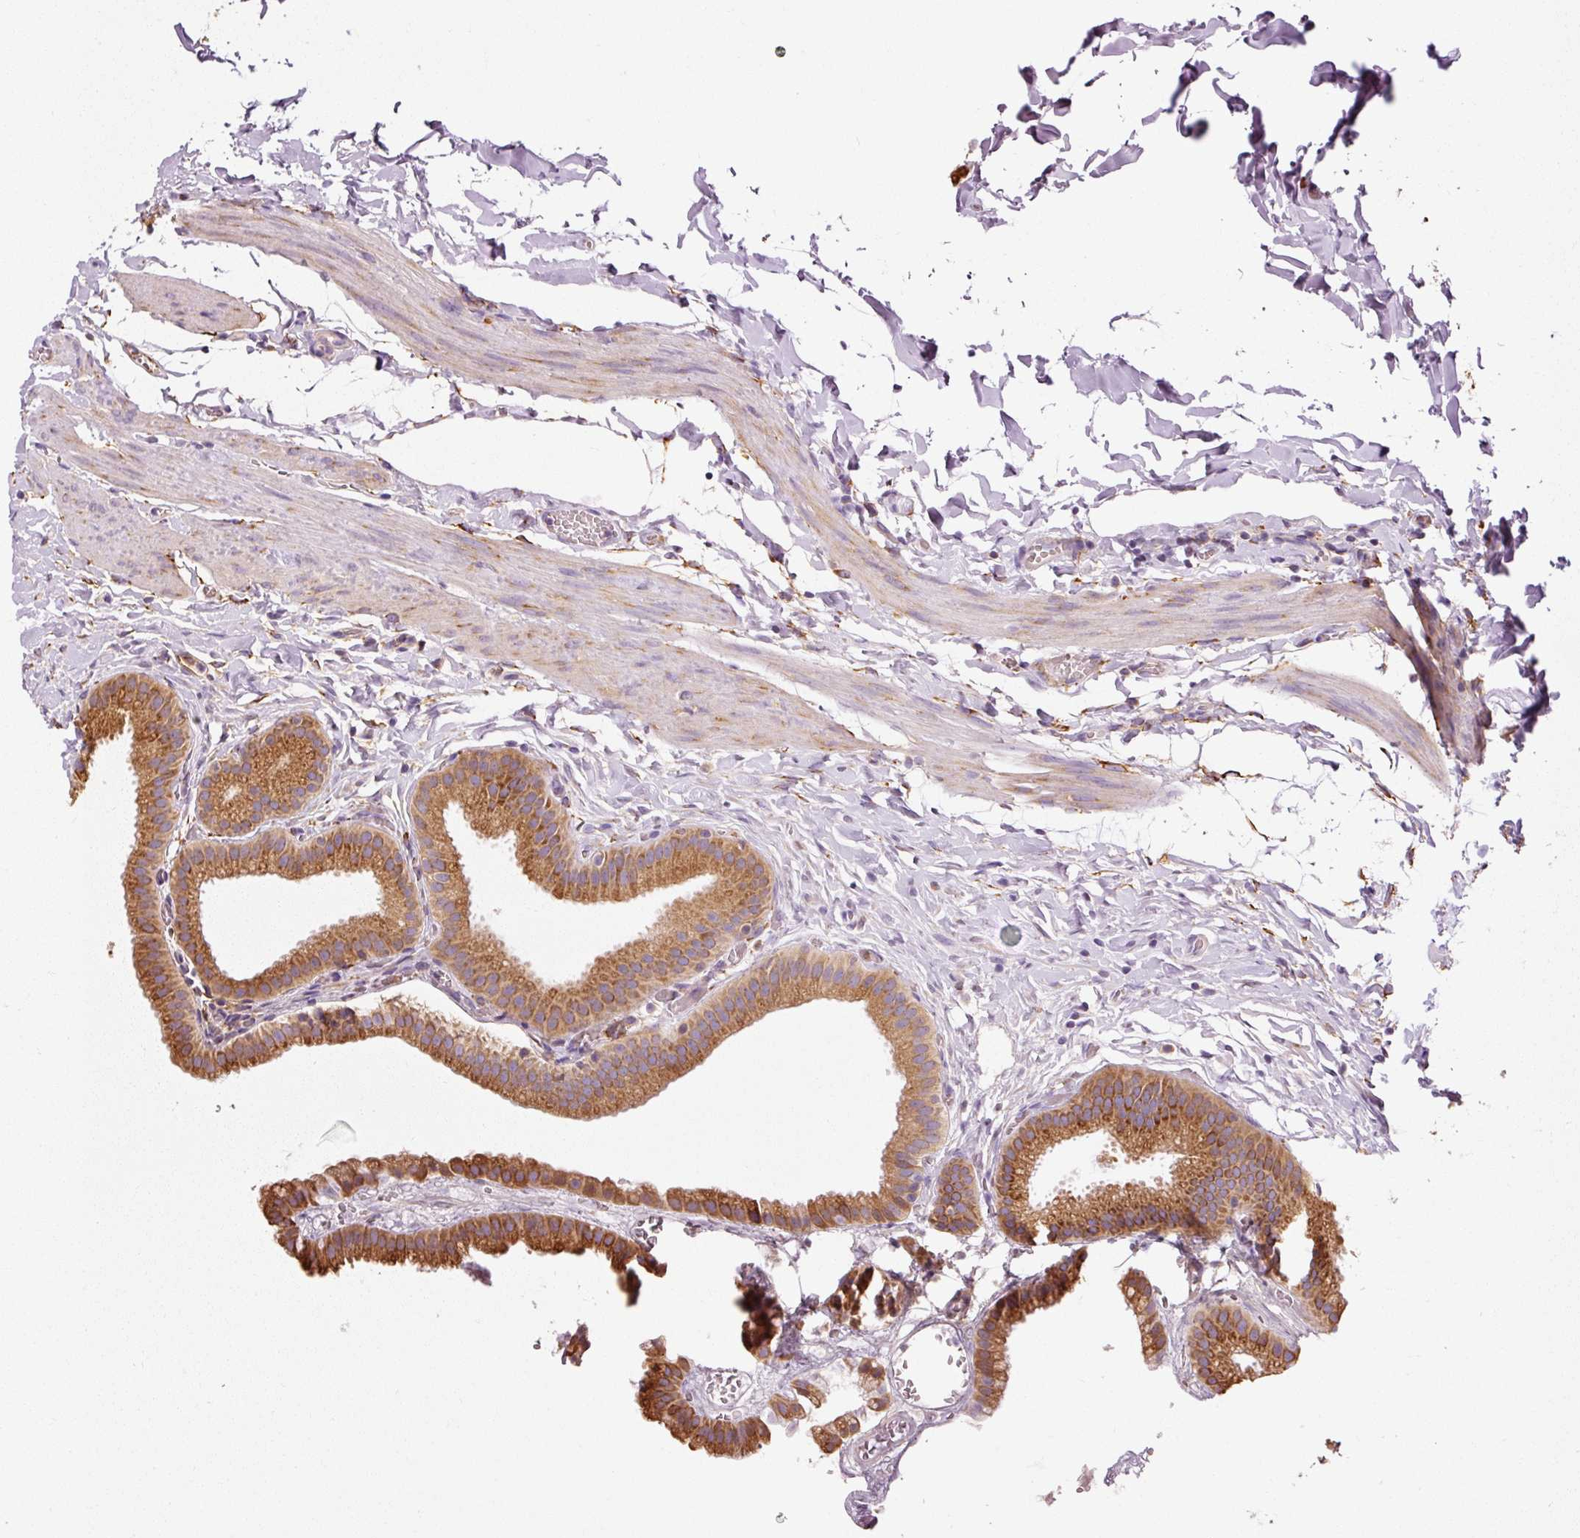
{"staining": {"intensity": "strong", "quantity": ">75%", "location": "cytoplasmic/membranous"}, "tissue": "gallbladder", "cell_type": "Glandular cells", "image_type": "normal", "snomed": [{"axis": "morphology", "description": "Normal tissue, NOS"}, {"axis": "topography", "description": "Gallbladder"}], "caption": "Immunohistochemistry photomicrograph of normal gallbladder stained for a protein (brown), which displays high levels of strong cytoplasmic/membranous positivity in about >75% of glandular cells.", "gene": "ENSG00000256500", "patient": {"sex": "female", "age": 63}}